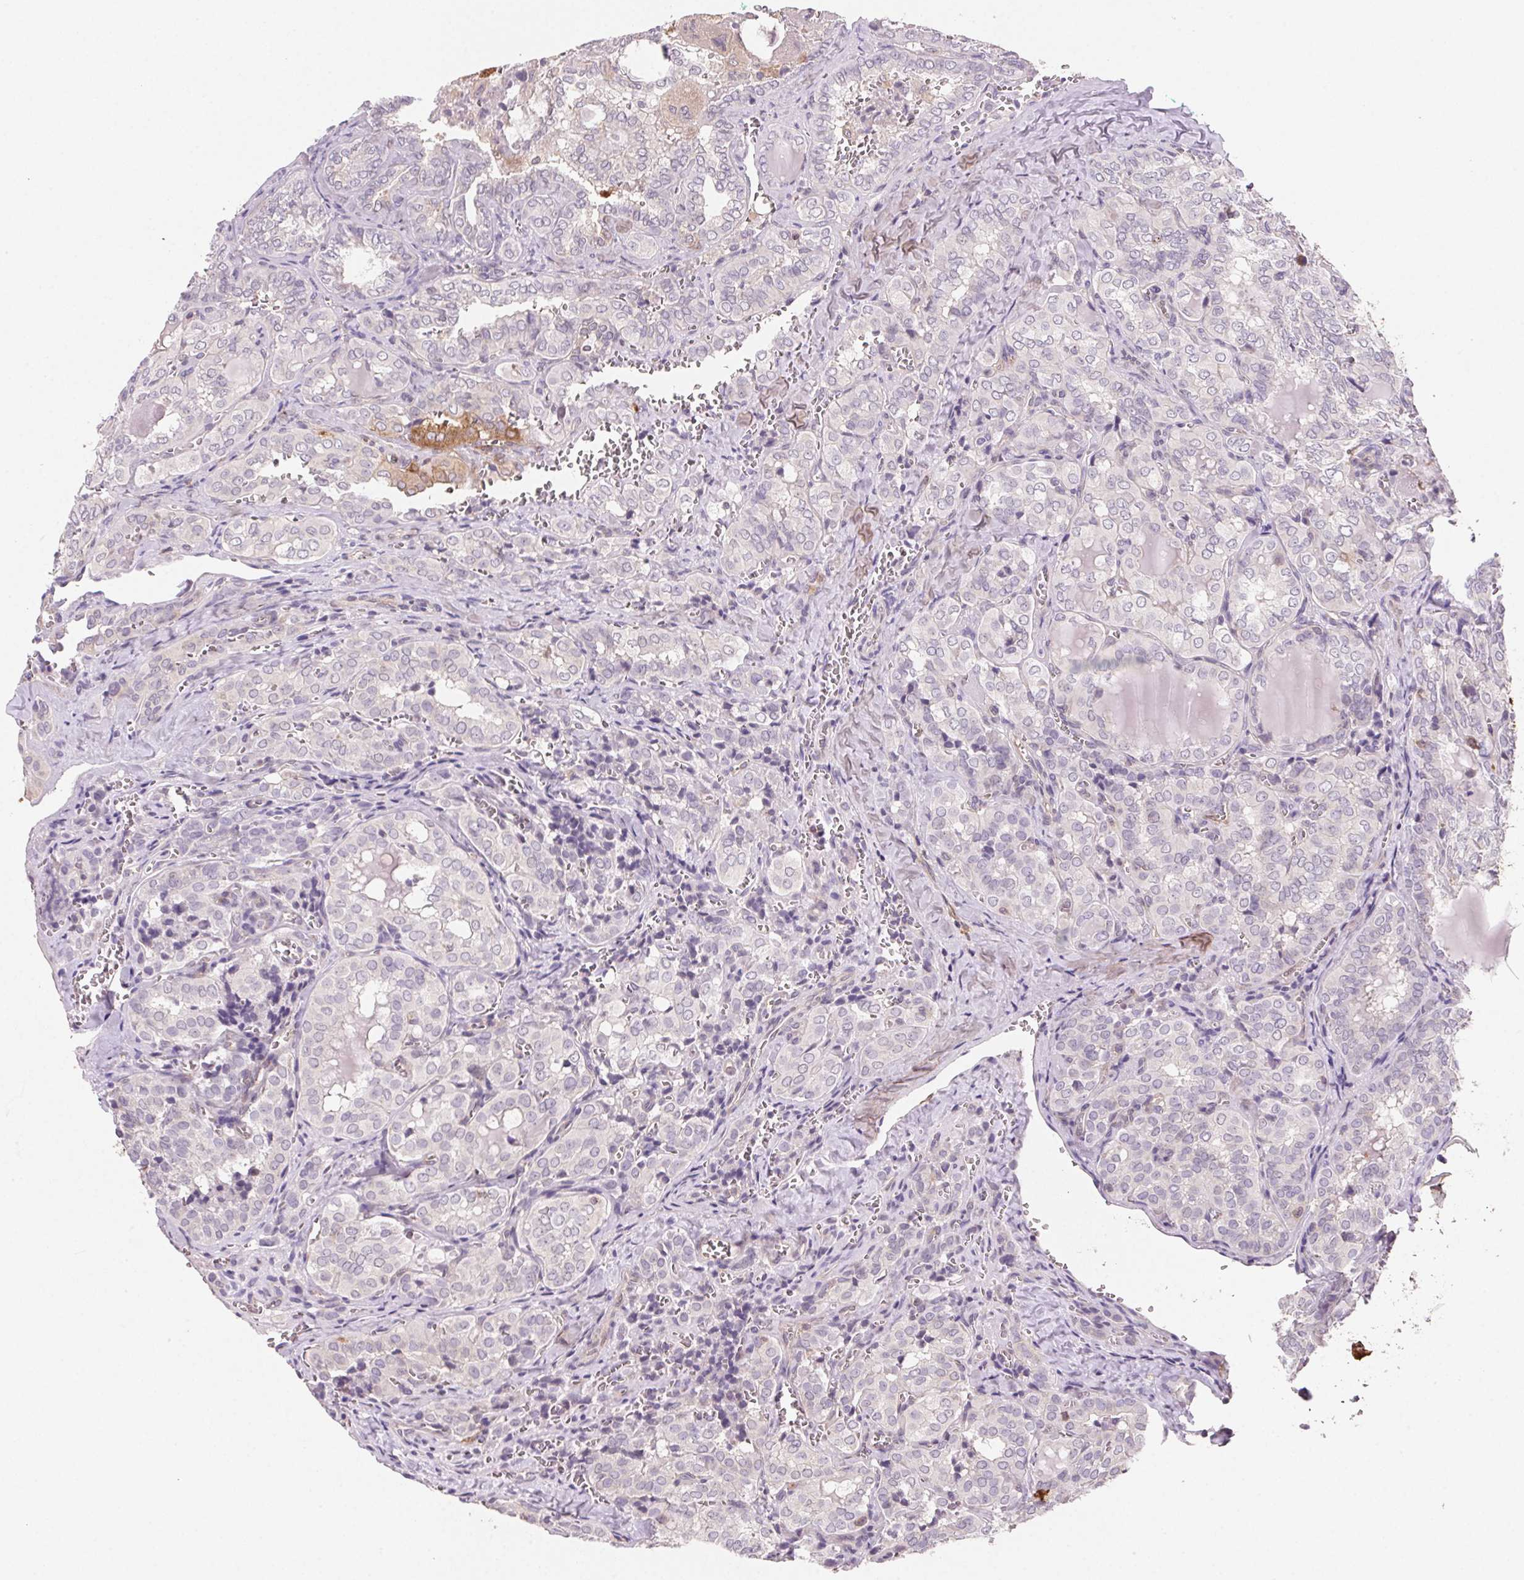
{"staining": {"intensity": "negative", "quantity": "none", "location": "none"}, "tissue": "thyroid cancer", "cell_type": "Tumor cells", "image_type": "cancer", "snomed": [{"axis": "morphology", "description": "Papillary adenocarcinoma, NOS"}, {"axis": "topography", "description": "Thyroid gland"}], "caption": "Immunohistochemistry of thyroid cancer (papillary adenocarcinoma) displays no staining in tumor cells.", "gene": "GBP1", "patient": {"sex": "female", "age": 41}}